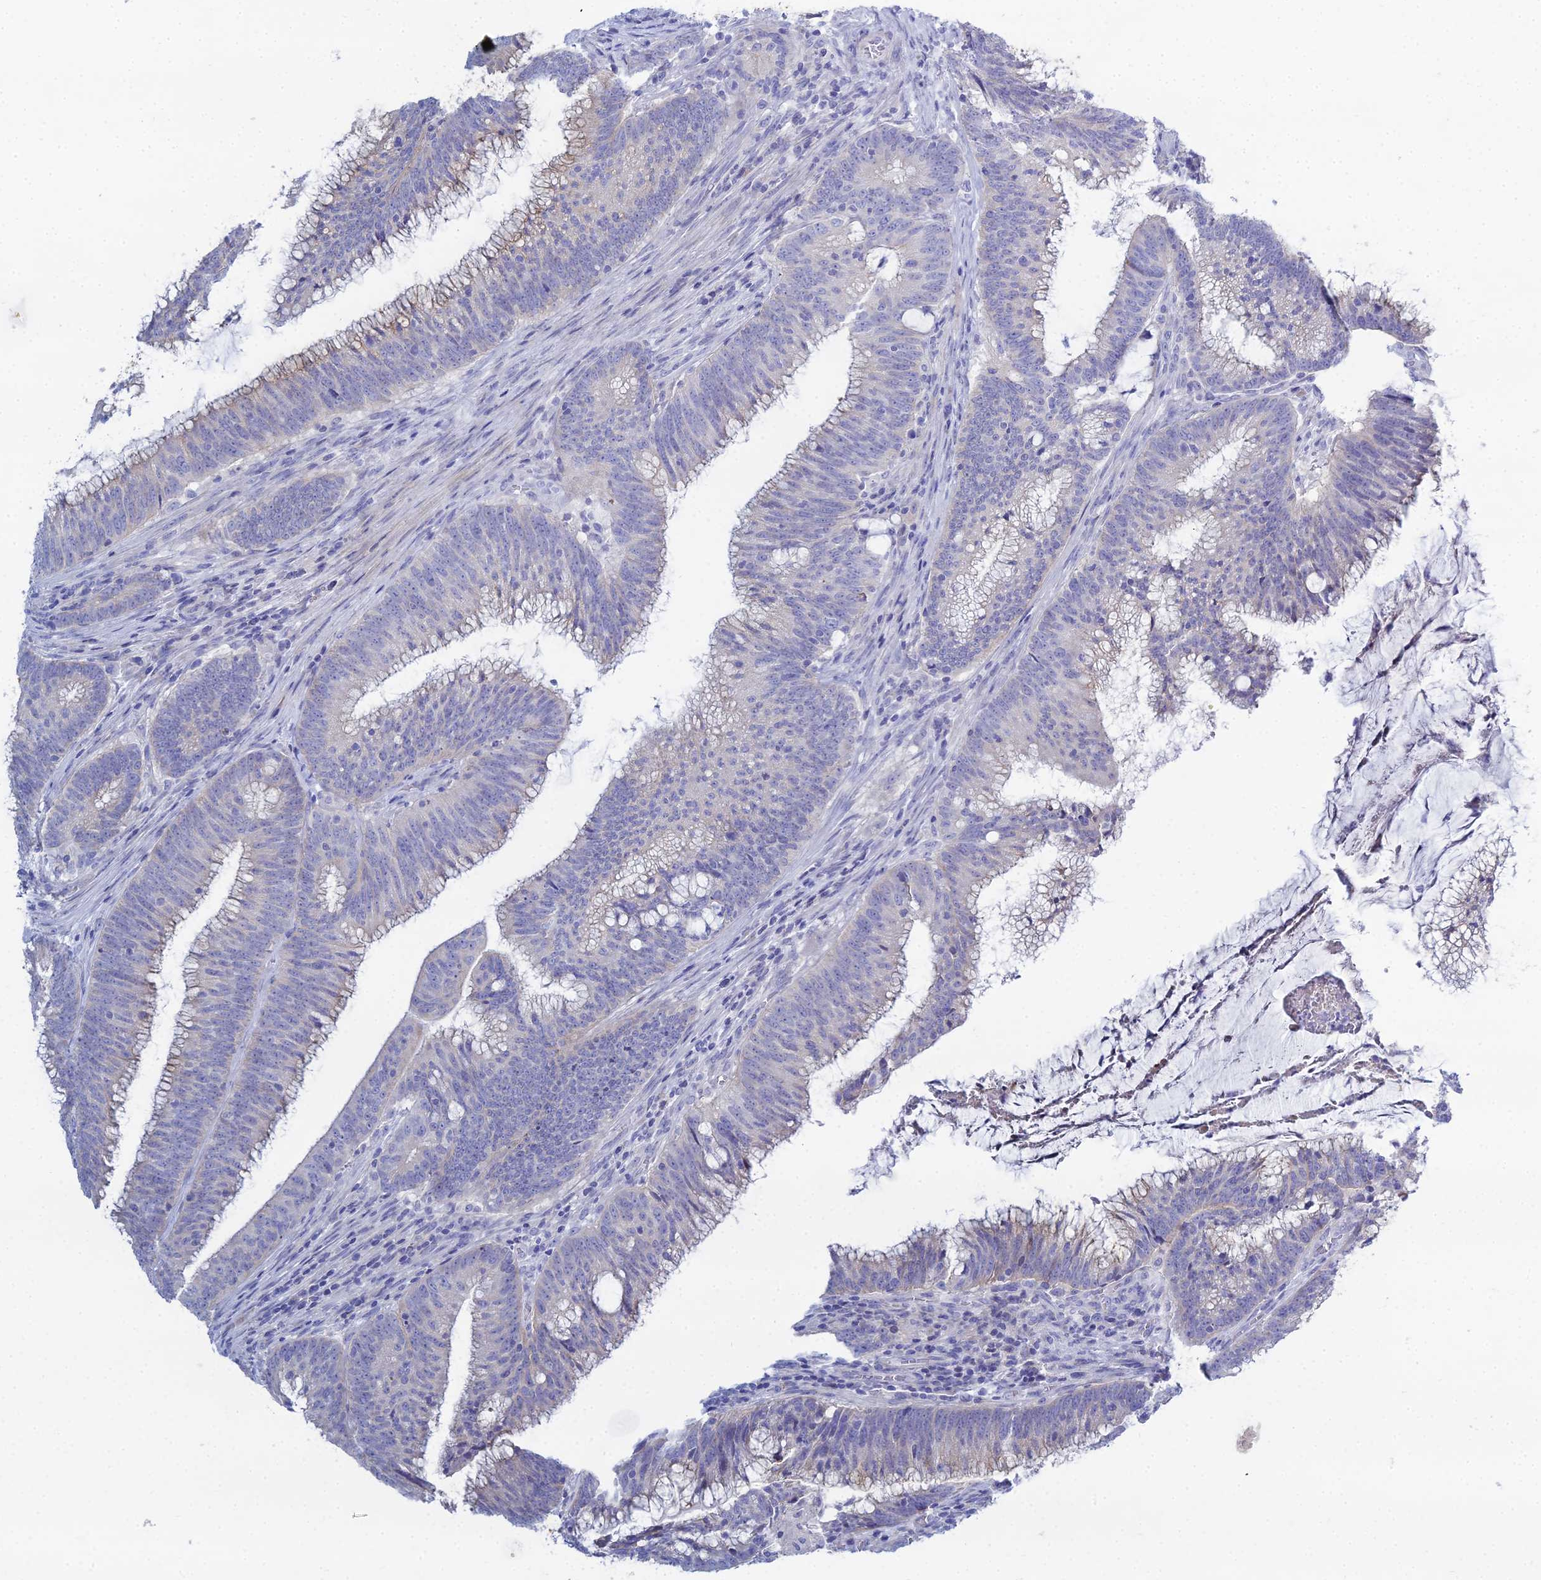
{"staining": {"intensity": "negative", "quantity": "none", "location": "none"}, "tissue": "colorectal cancer", "cell_type": "Tumor cells", "image_type": "cancer", "snomed": [{"axis": "morphology", "description": "Adenocarcinoma, NOS"}, {"axis": "topography", "description": "Rectum"}], "caption": "IHC image of neoplastic tissue: human colorectal cancer (adenocarcinoma) stained with DAB demonstrates no significant protein expression in tumor cells.", "gene": "DHX34", "patient": {"sex": "female", "age": 77}}